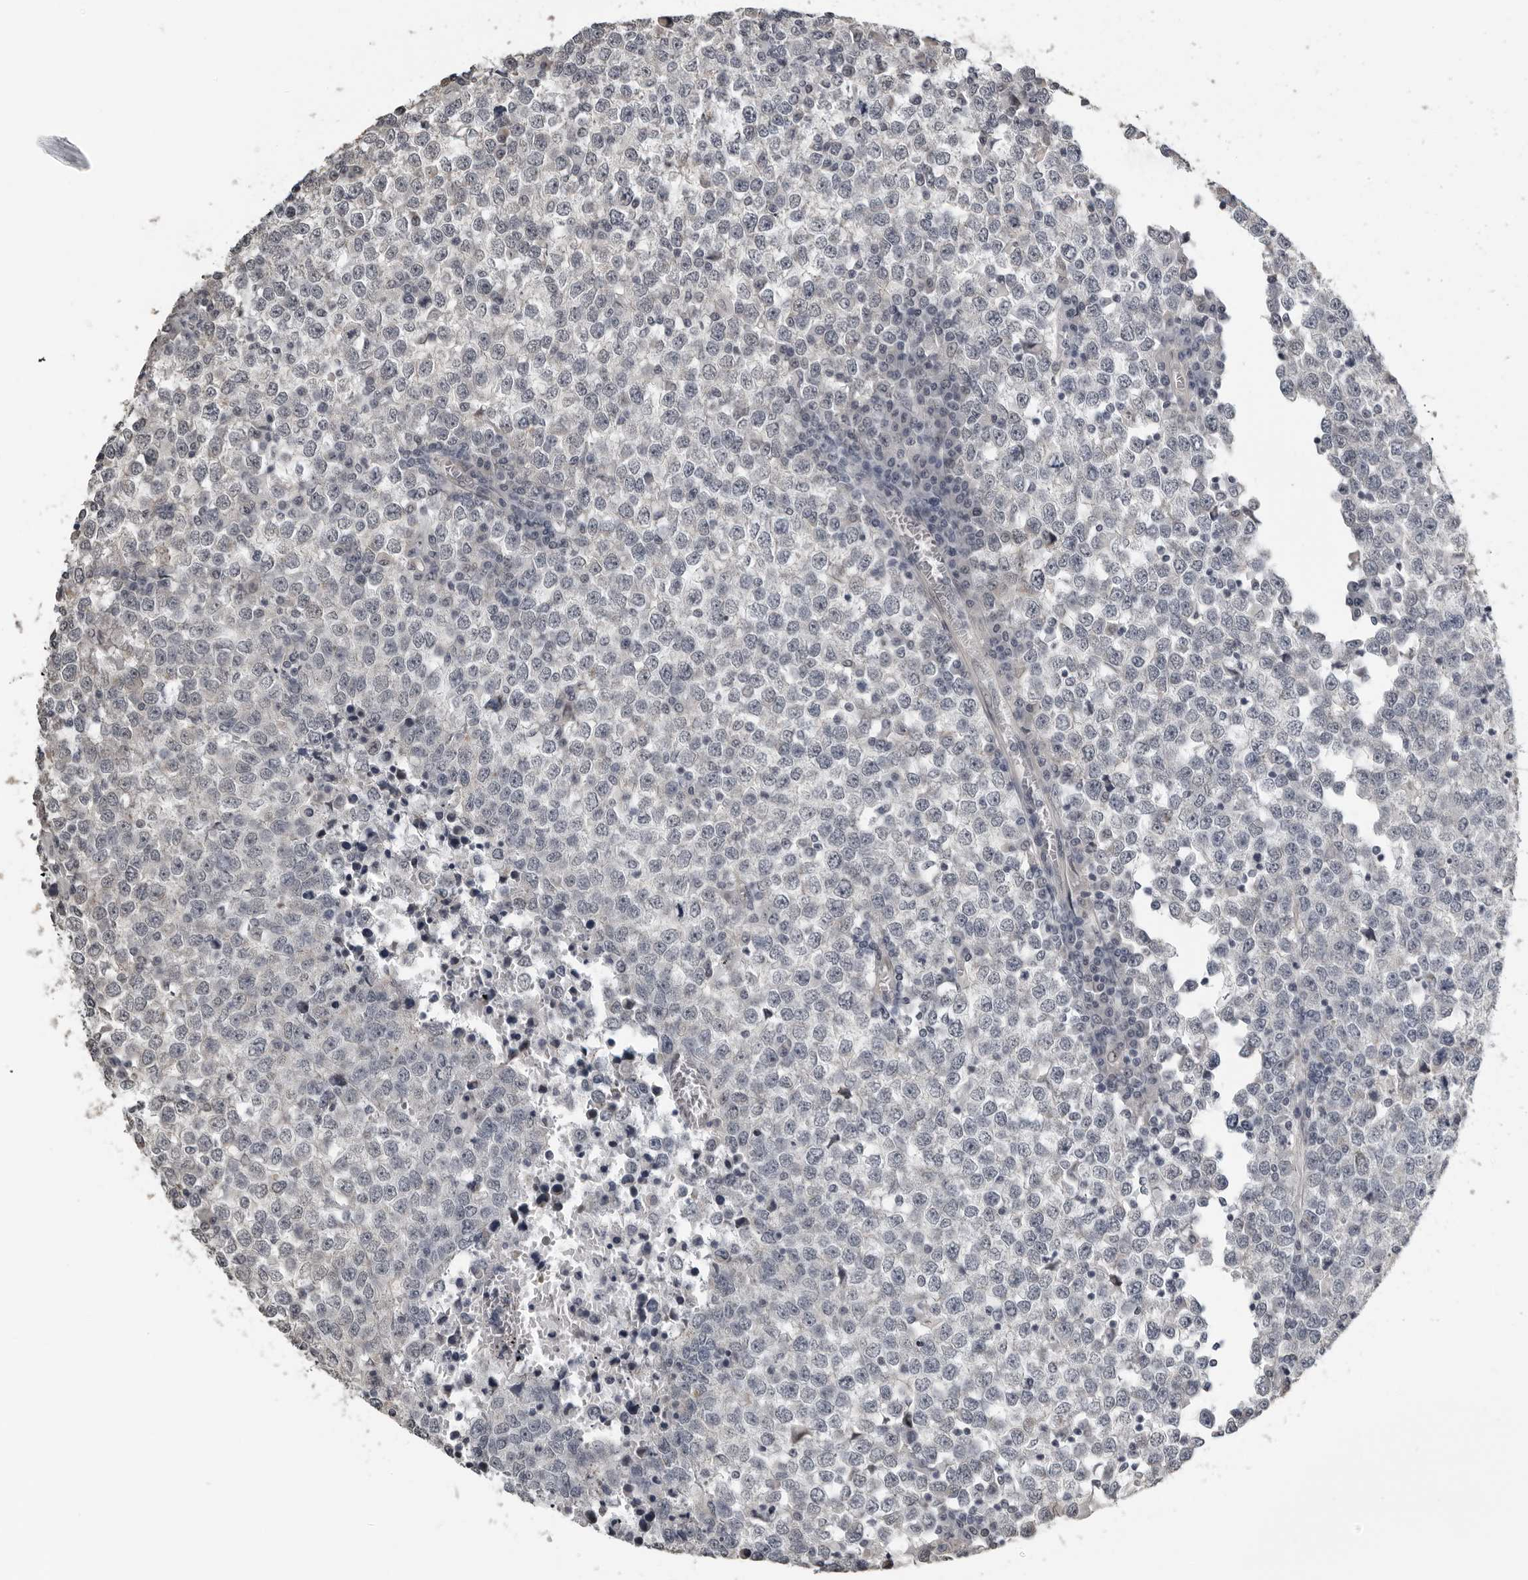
{"staining": {"intensity": "negative", "quantity": "none", "location": "none"}, "tissue": "testis cancer", "cell_type": "Tumor cells", "image_type": "cancer", "snomed": [{"axis": "morphology", "description": "Seminoma, NOS"}, {"axis": "topography", "description": "Testis"}], "caption": "Human testis cancer (seminoma) stained for a protein using immunohistochemistry exhibits no positivity in tumor cells.", "gene": "PRRX2", "patient": {"sex": "male", "age": 65}}